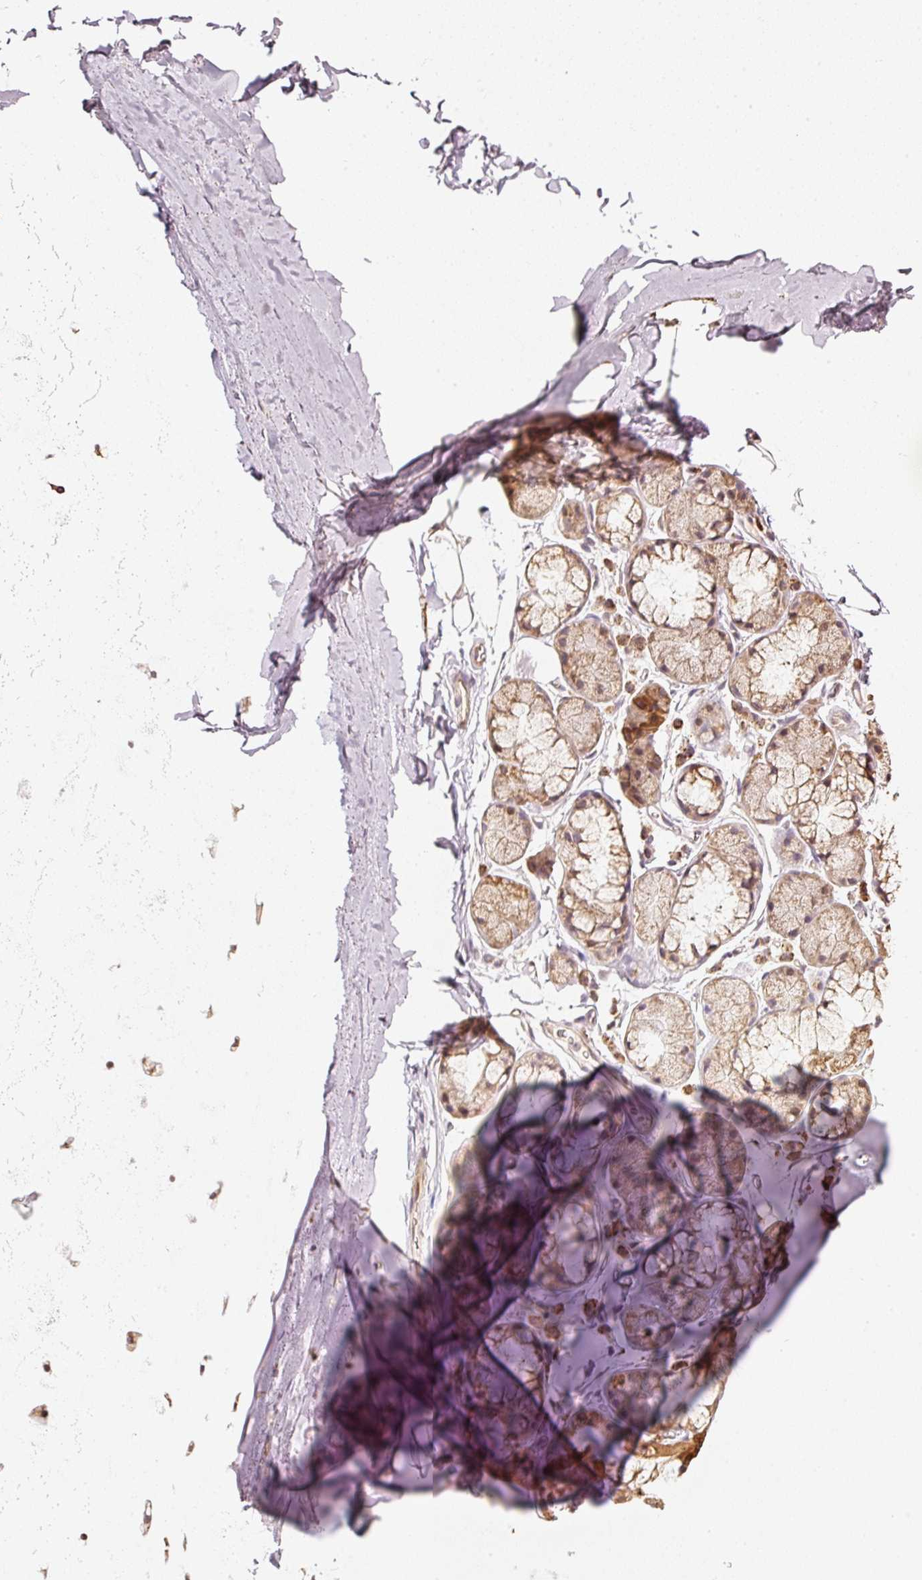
{"staining": {"intensity": "negative", "quantity": "none", "location": "none"}, "tissue": "soft tissue", "cell_type": "Chondrocytes", "image_type": "normal", "snomed": [{"axis": "morphology", "description": "Normal tissue, NOS"}, {"axis": "morphology", "description": "Squamous cell carcinoma, NOS"}, {"axis": "topography", "description": "Bronchus"}, {"axis": "topography", "description": "Lung"}], "caption": "IHC of unremarkable soft tissue exhibits no staining in chondrocytes.", "gene": "RAB35", "patient": {"sex": "female", "age": 70}}